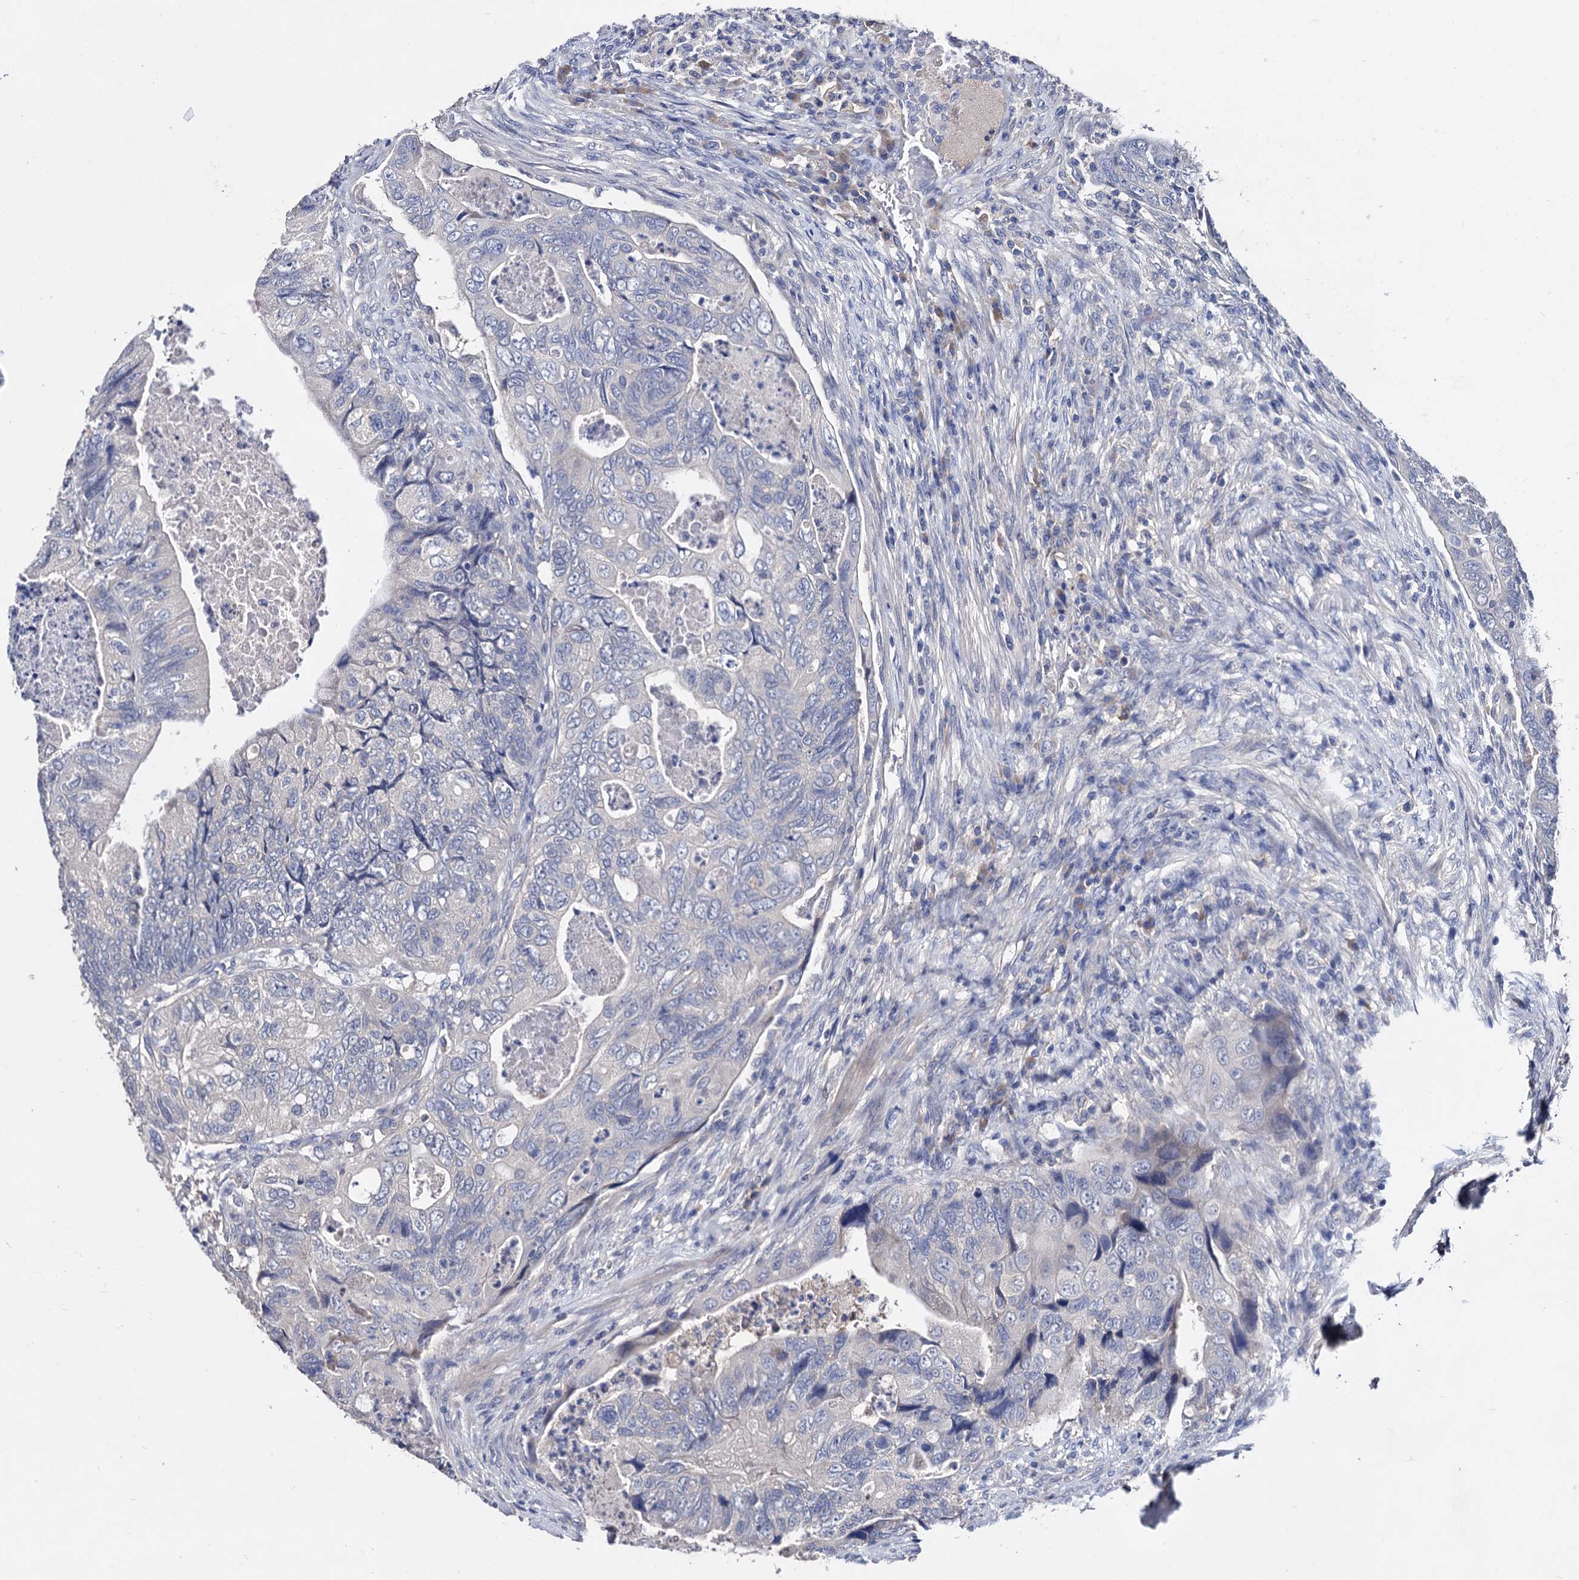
{"staining": {"intensity": "negative", "quantity": "none", "location": "none"}, "tissue": "colorectal cancer", "cell_type": "Tumor cells", "image_type": "cancer", "snomed": [{"axis": "morphology", "description": "Adenocarcinoma, NOS"}, {"axis": "topography", "description": "Rectum"}], "caption": "Immunohistochemistry (IHC) photomicrograph of human colorectal cancer stained for a protein (brown), which displays no staining in tumor cells.", "gene": "NPAS4", "patient": {"sex": "male", "age": 63}}